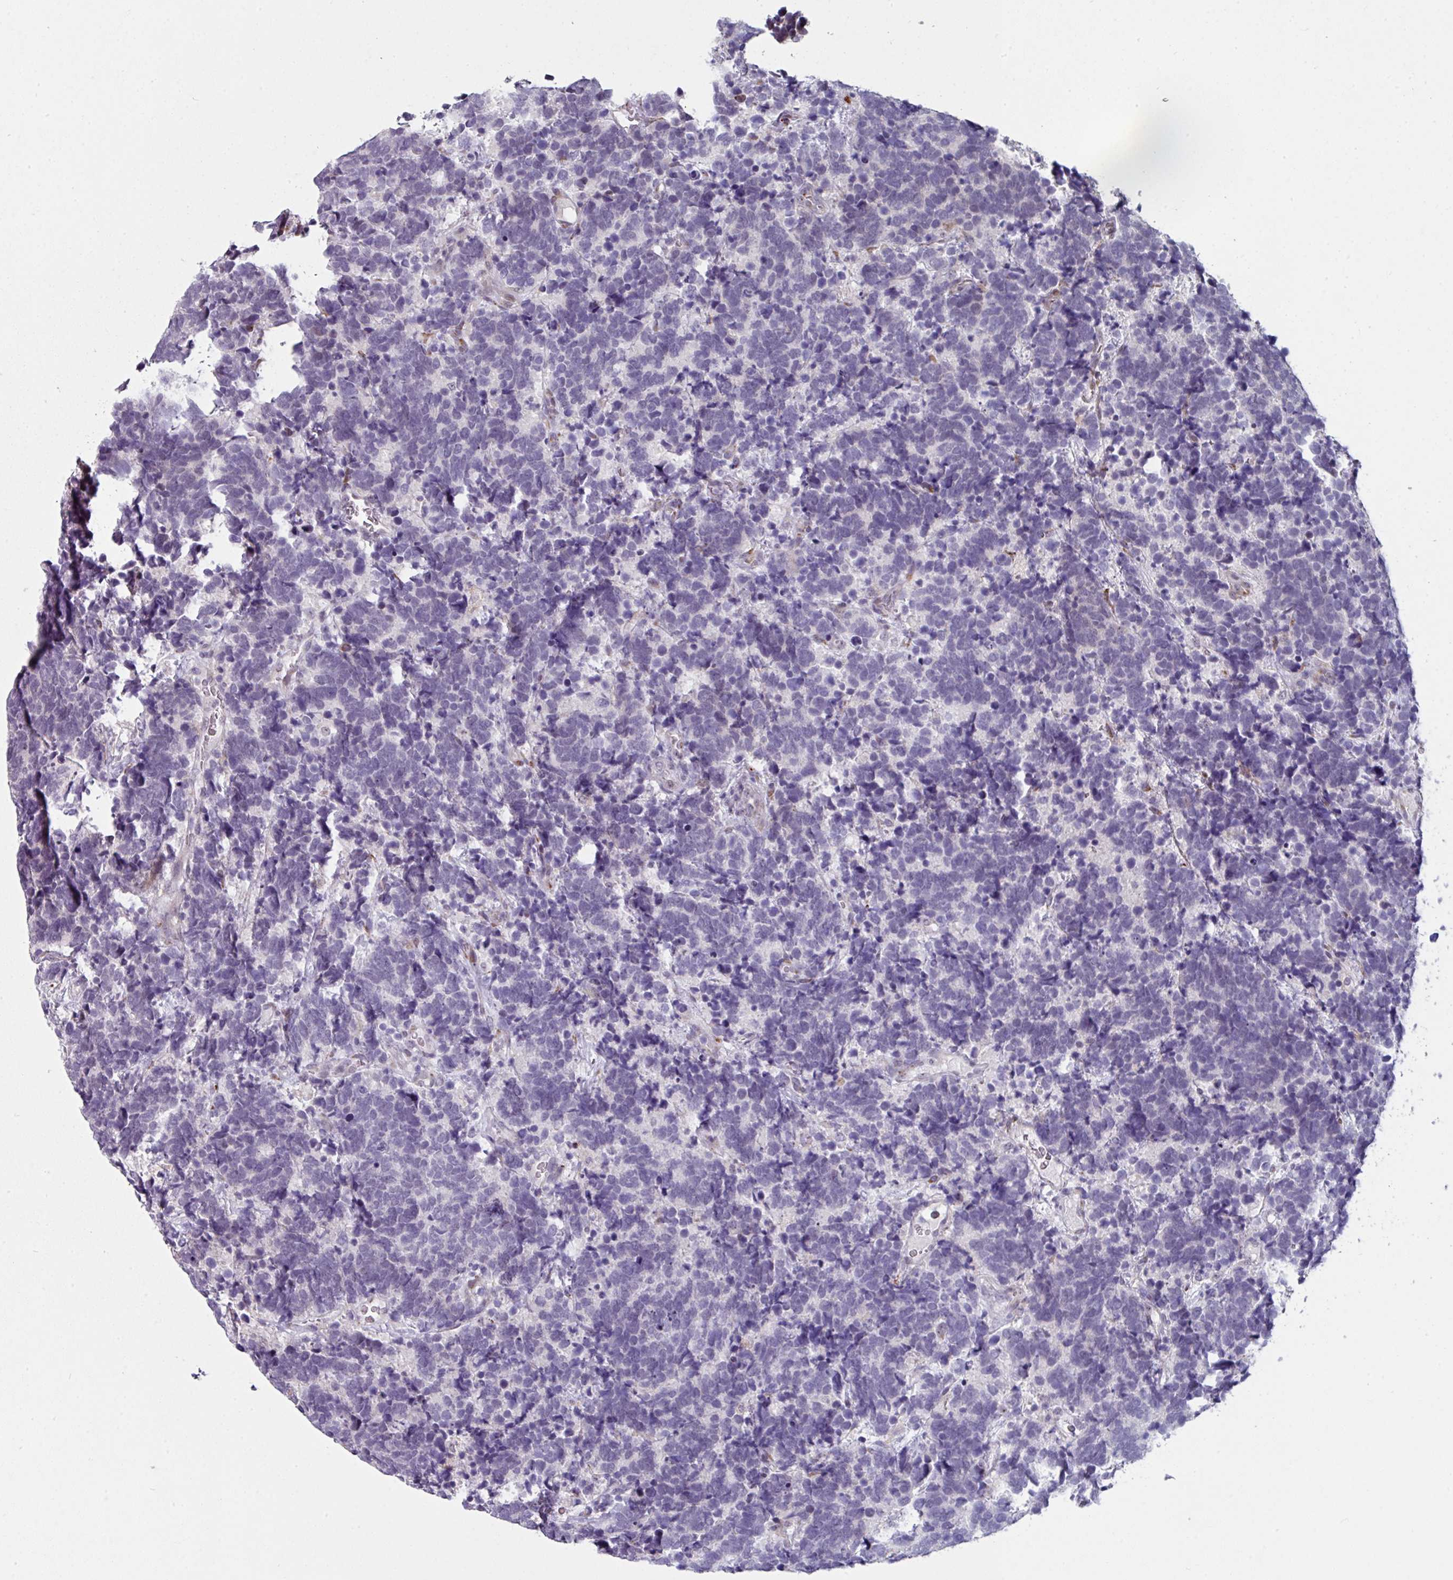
{"staining": {"intensity": "negative", "quantity": "none", "location": "none"}, "tissue": "carcinoid", "cell_type": "Tumor cells", "image_type": "cancer", "snomed": [{"axis": "morphology", "description": "Carcinoma, NOS"}, {"axis": "morphology", "description": "Carcinoid, malignant, NOS"}, {"axis": "topography", "description": "Urinary bladder"}], "caption": "The photomicrograph exhibits no staining of tumor cells in carcinoid.", "gene": "BMS1", "patient": {"sex": "male", "age": 57}}